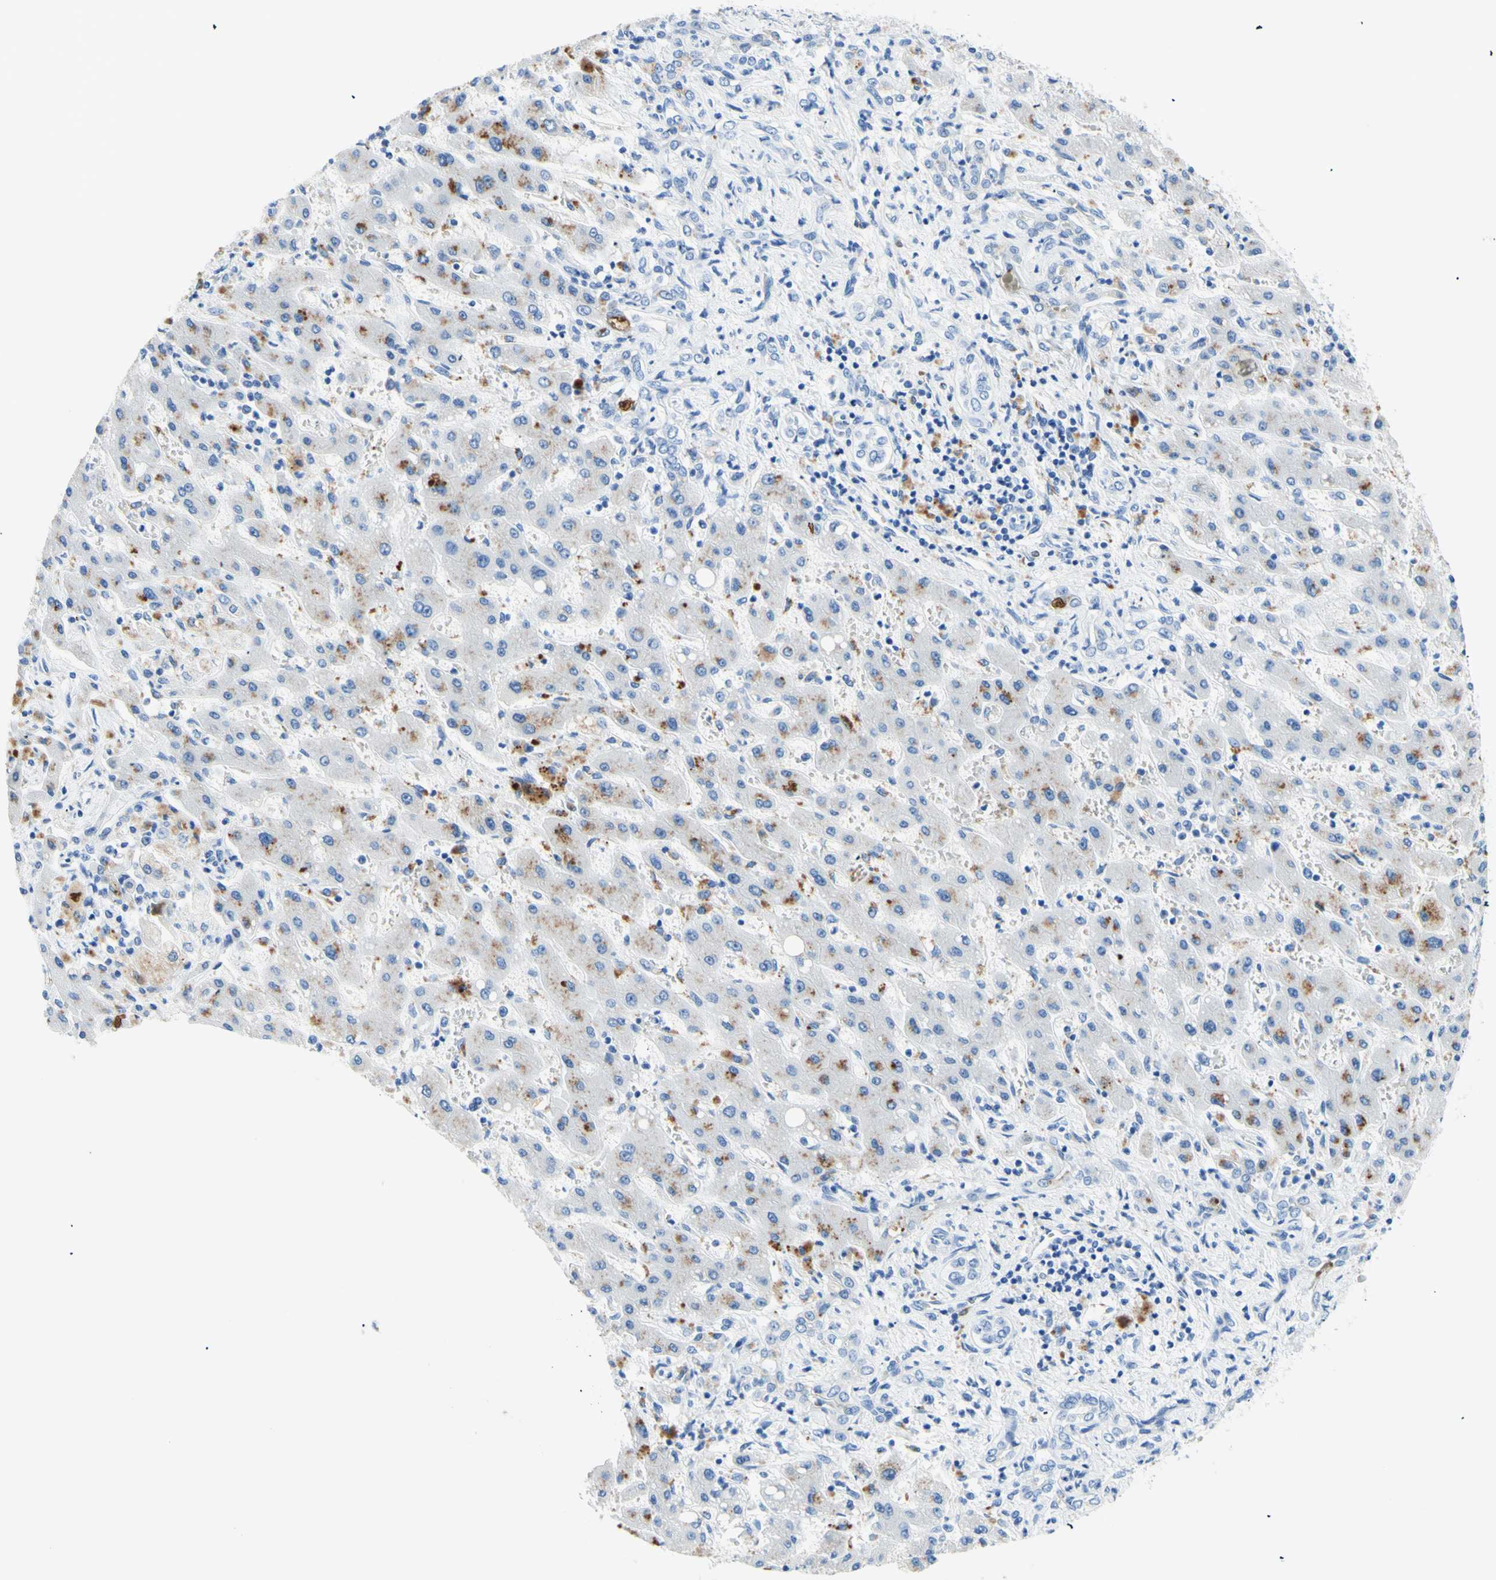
{"staining": {"intensity": "moderate", "quantity": "<25%", "location": "cytoplasmic/membranous"}, "tissue": "liver cancer", "cell_type": "Tumor cells", "image_type": "cancer", "snomed": [{"axis": "morphology", "description": "Cholangiocarcinoma"}, {"axis": "topography", "description": "Liver"}], "caption": "The micrograph shows a brown stain indicating the presence of a protein in the cytoplasmic/membranous of tumor cells in liver cancer (cholangiocarcinoma).", "gene": "MYH2", "patient": {"sex": "male", "age": 50}}